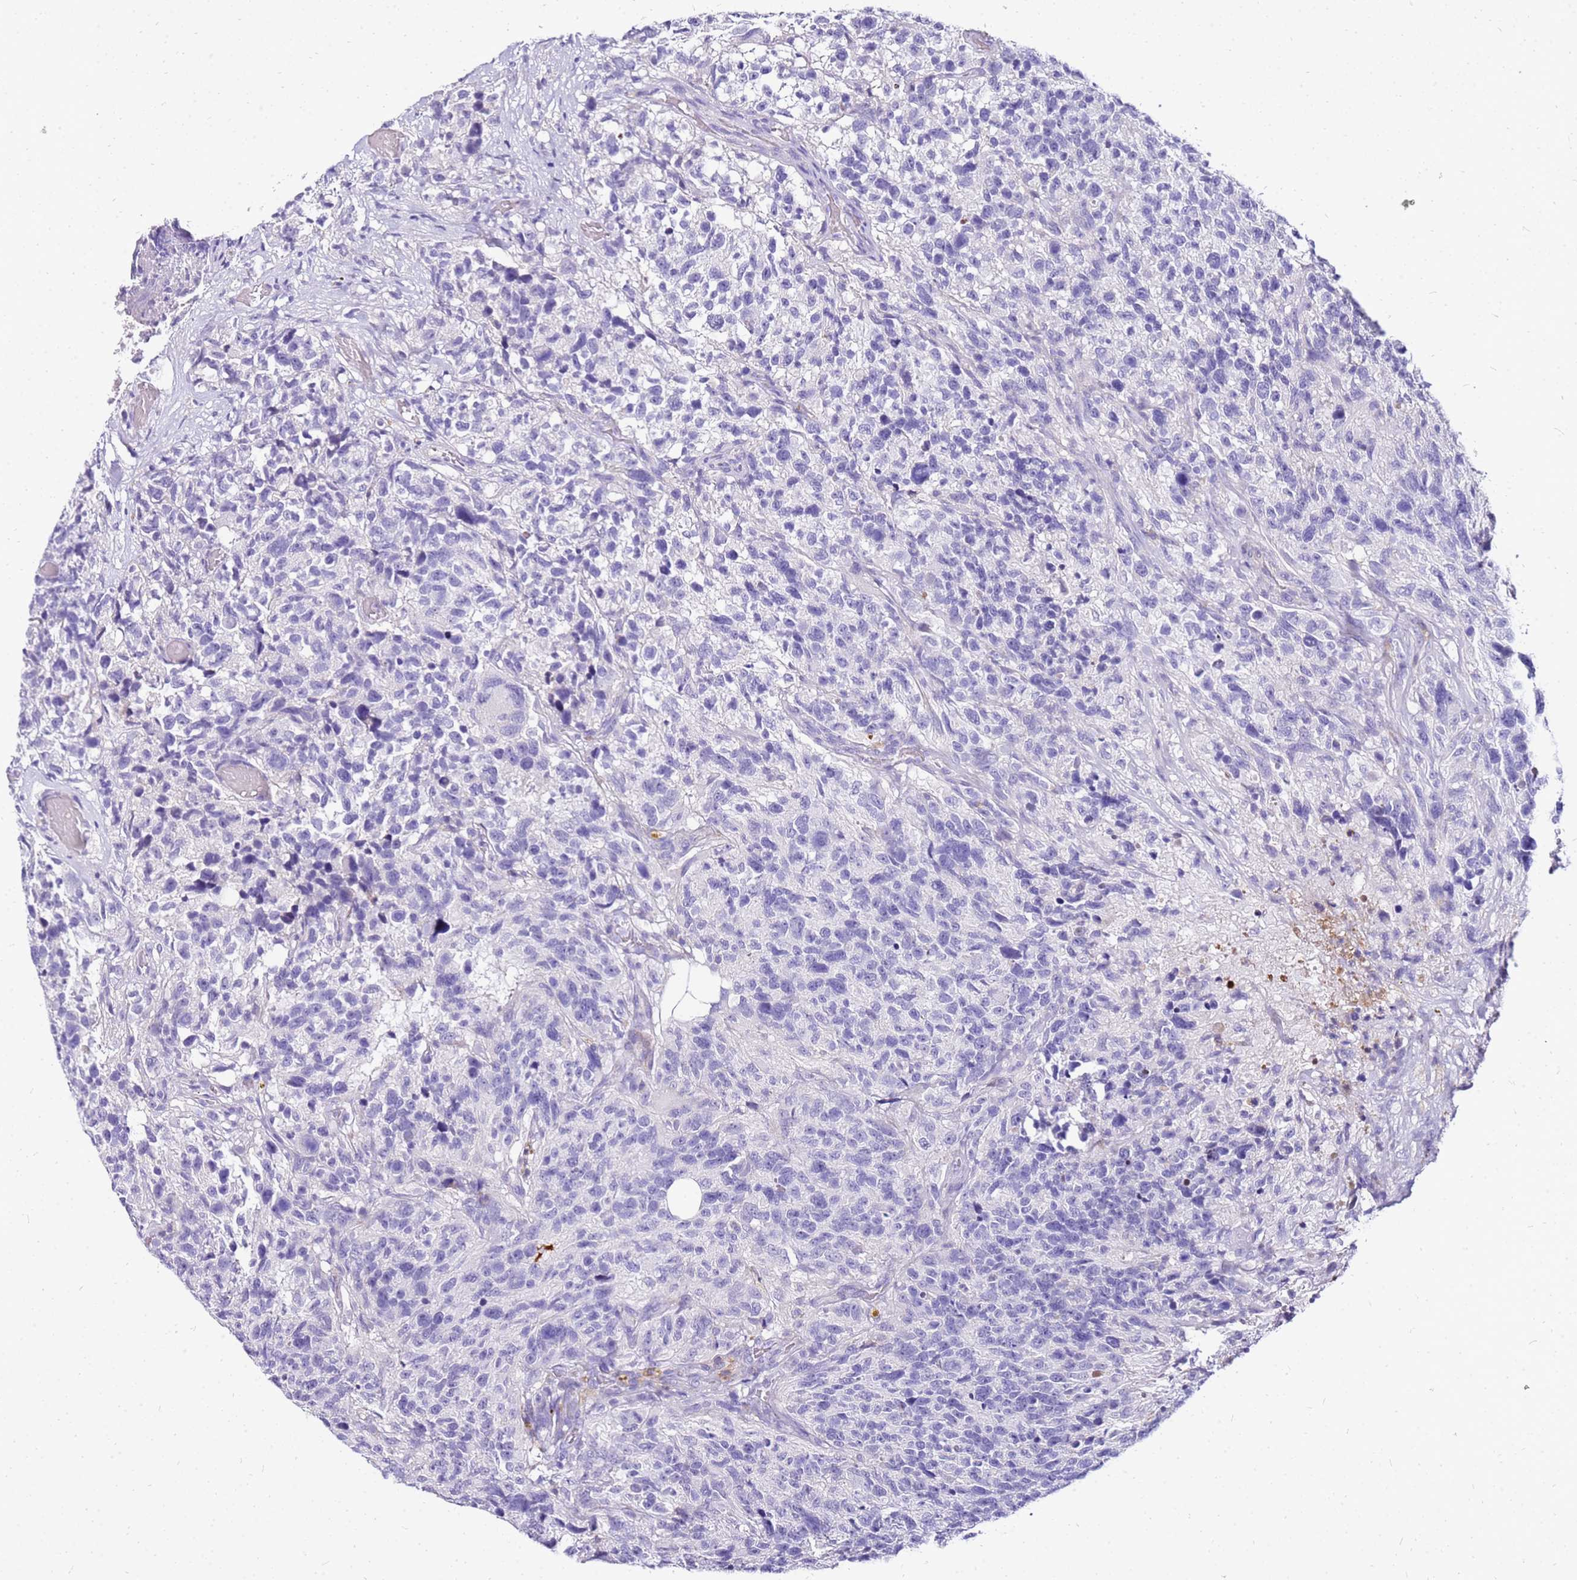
{"staining": {"intensity": "negative", "quantity": "none", "location": "none"}, "tissue": "glioma", "cell_type": "Tumor cells", "image_type": "cancer", "snomed": [{"axis": "morphology", "description": "Glioma, malignant, High grade"}, {"axis": "topography", "description": "Brain"}], "caption": "Human glioma stained for a protein using IHC shows no staining in tumor cells.", "gene": "DCDC2B", "patient": {"sex": "male", "age": 69}}